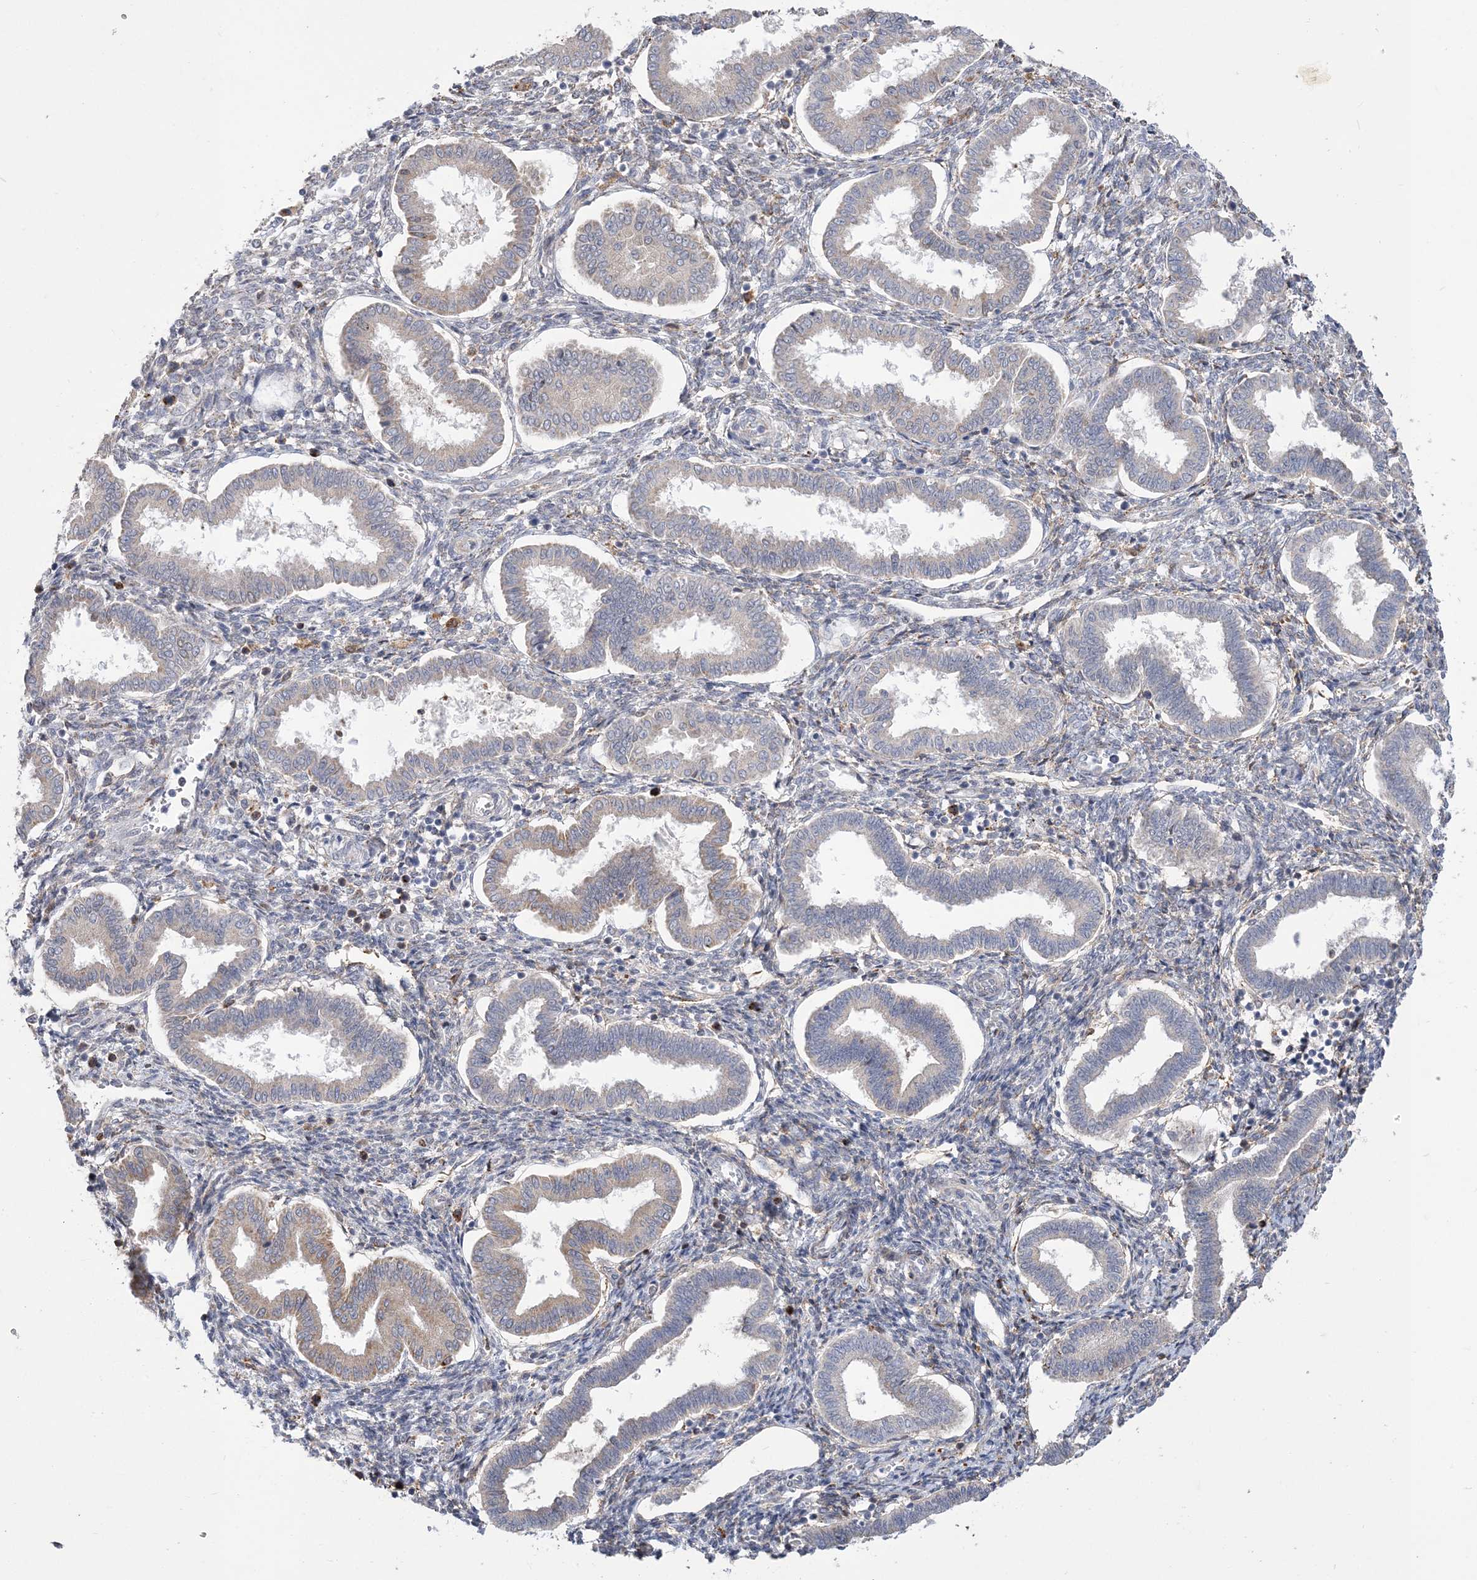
{"staining": {"intensity": "negative", "quantity": "none", "location": "none"}, "tissue": "endometrium", "cell_type": "Cells in endometrial stroma", "image_type": "normal", "snomed": [{"axis": "morphology", "description": "Normal tissue, NOS"}, {"axis": "topography", "description": "Endometrium"}], "caption": "Immunohistochemical staining of normal endometrium shows no significant positivity in cells in endometrial stroma.", "gene": "TSPEAR", "patient": {"sex": "female", "age": 24}}